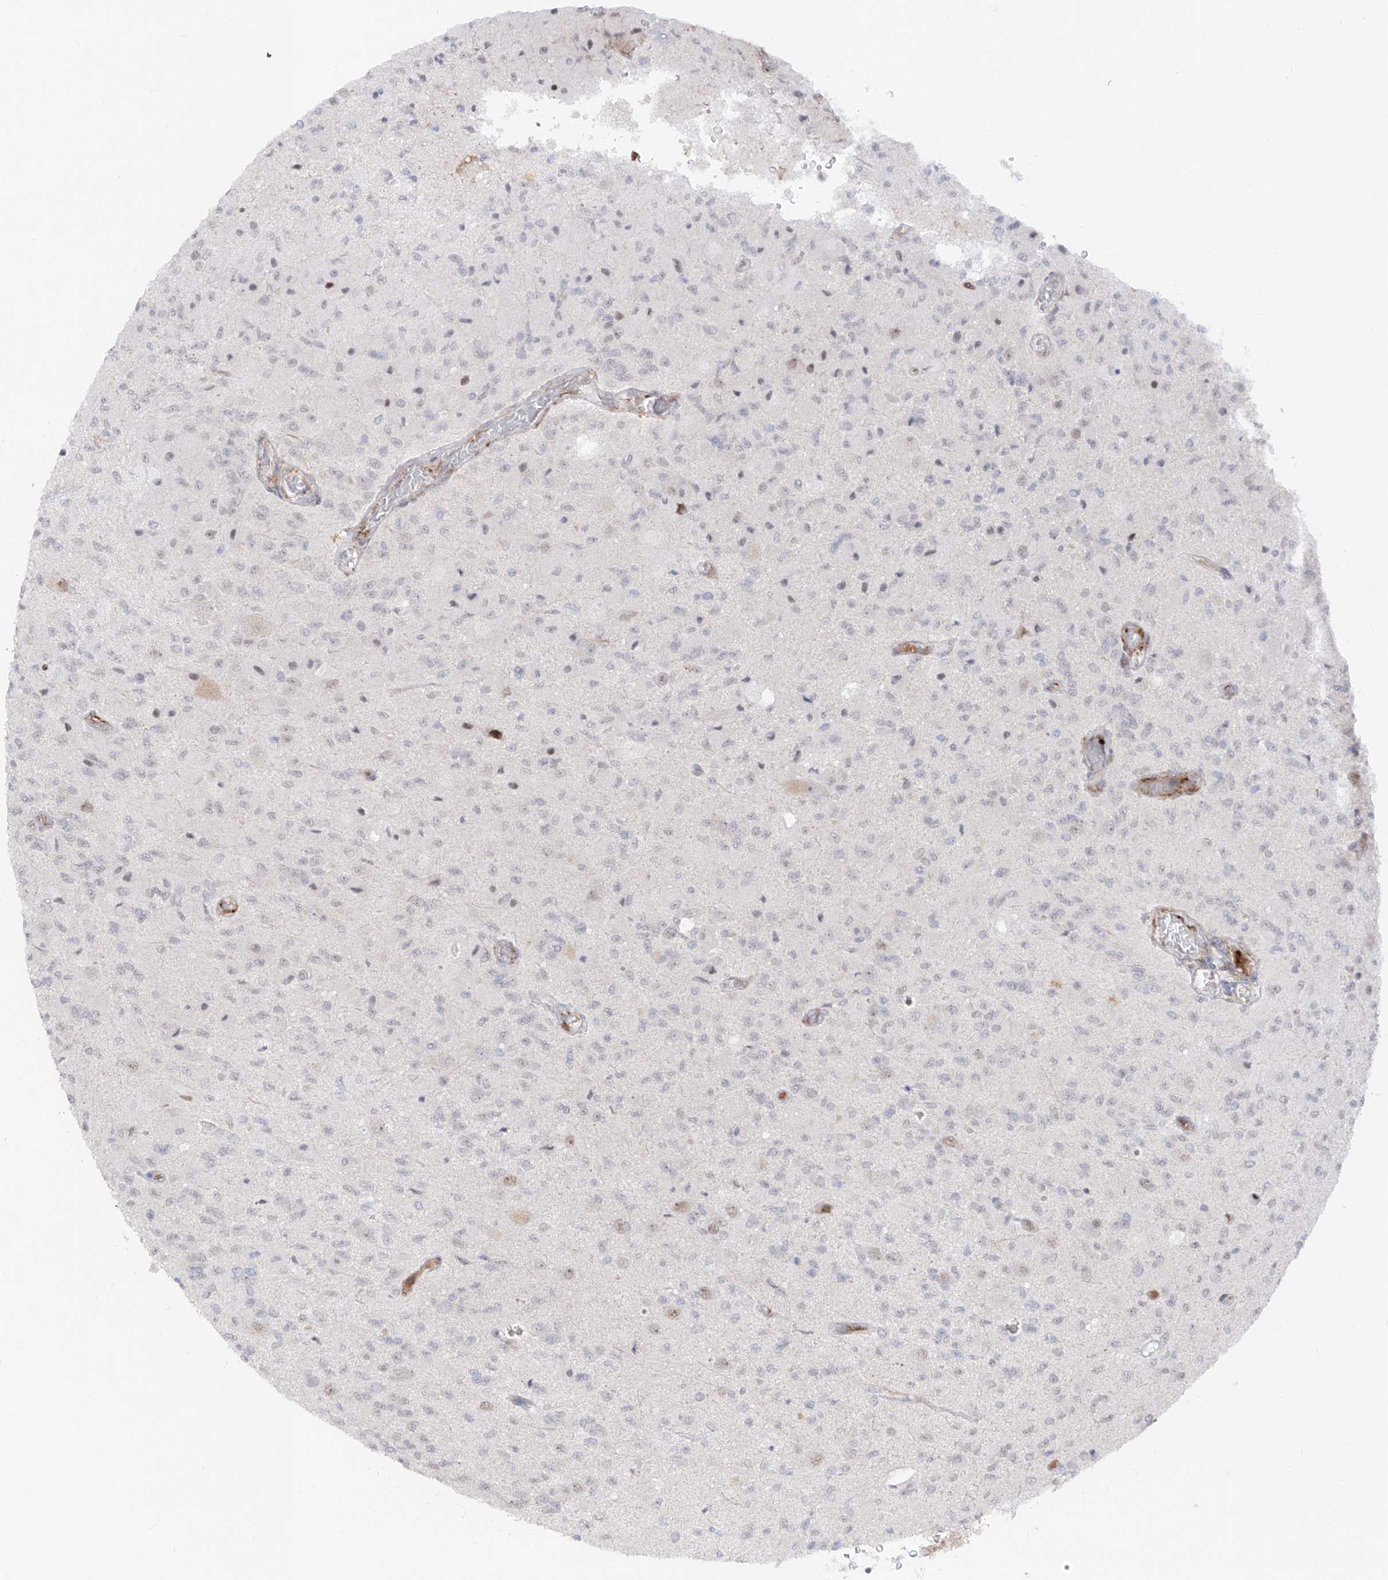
{"staining": {"intensity": "weak", "quantity": "<25%", "location": "nuclear"}, "tissue": "glioma", "cell_type": "Tumor cells", "image_type": "cancer", "snomed": [{"axis": "morphology", "description": "Normal tissue, NOS"}, {"axis": "morphology", "description": "Glioma, malignant, High grade"}, {"axis": "topography", "description": "Cerebral cortex"}], "caption": "Tumor cells show no significant positivity in glioma.", "gene": "ZNF180", "patient": {"sex": "male", "age": 77}}